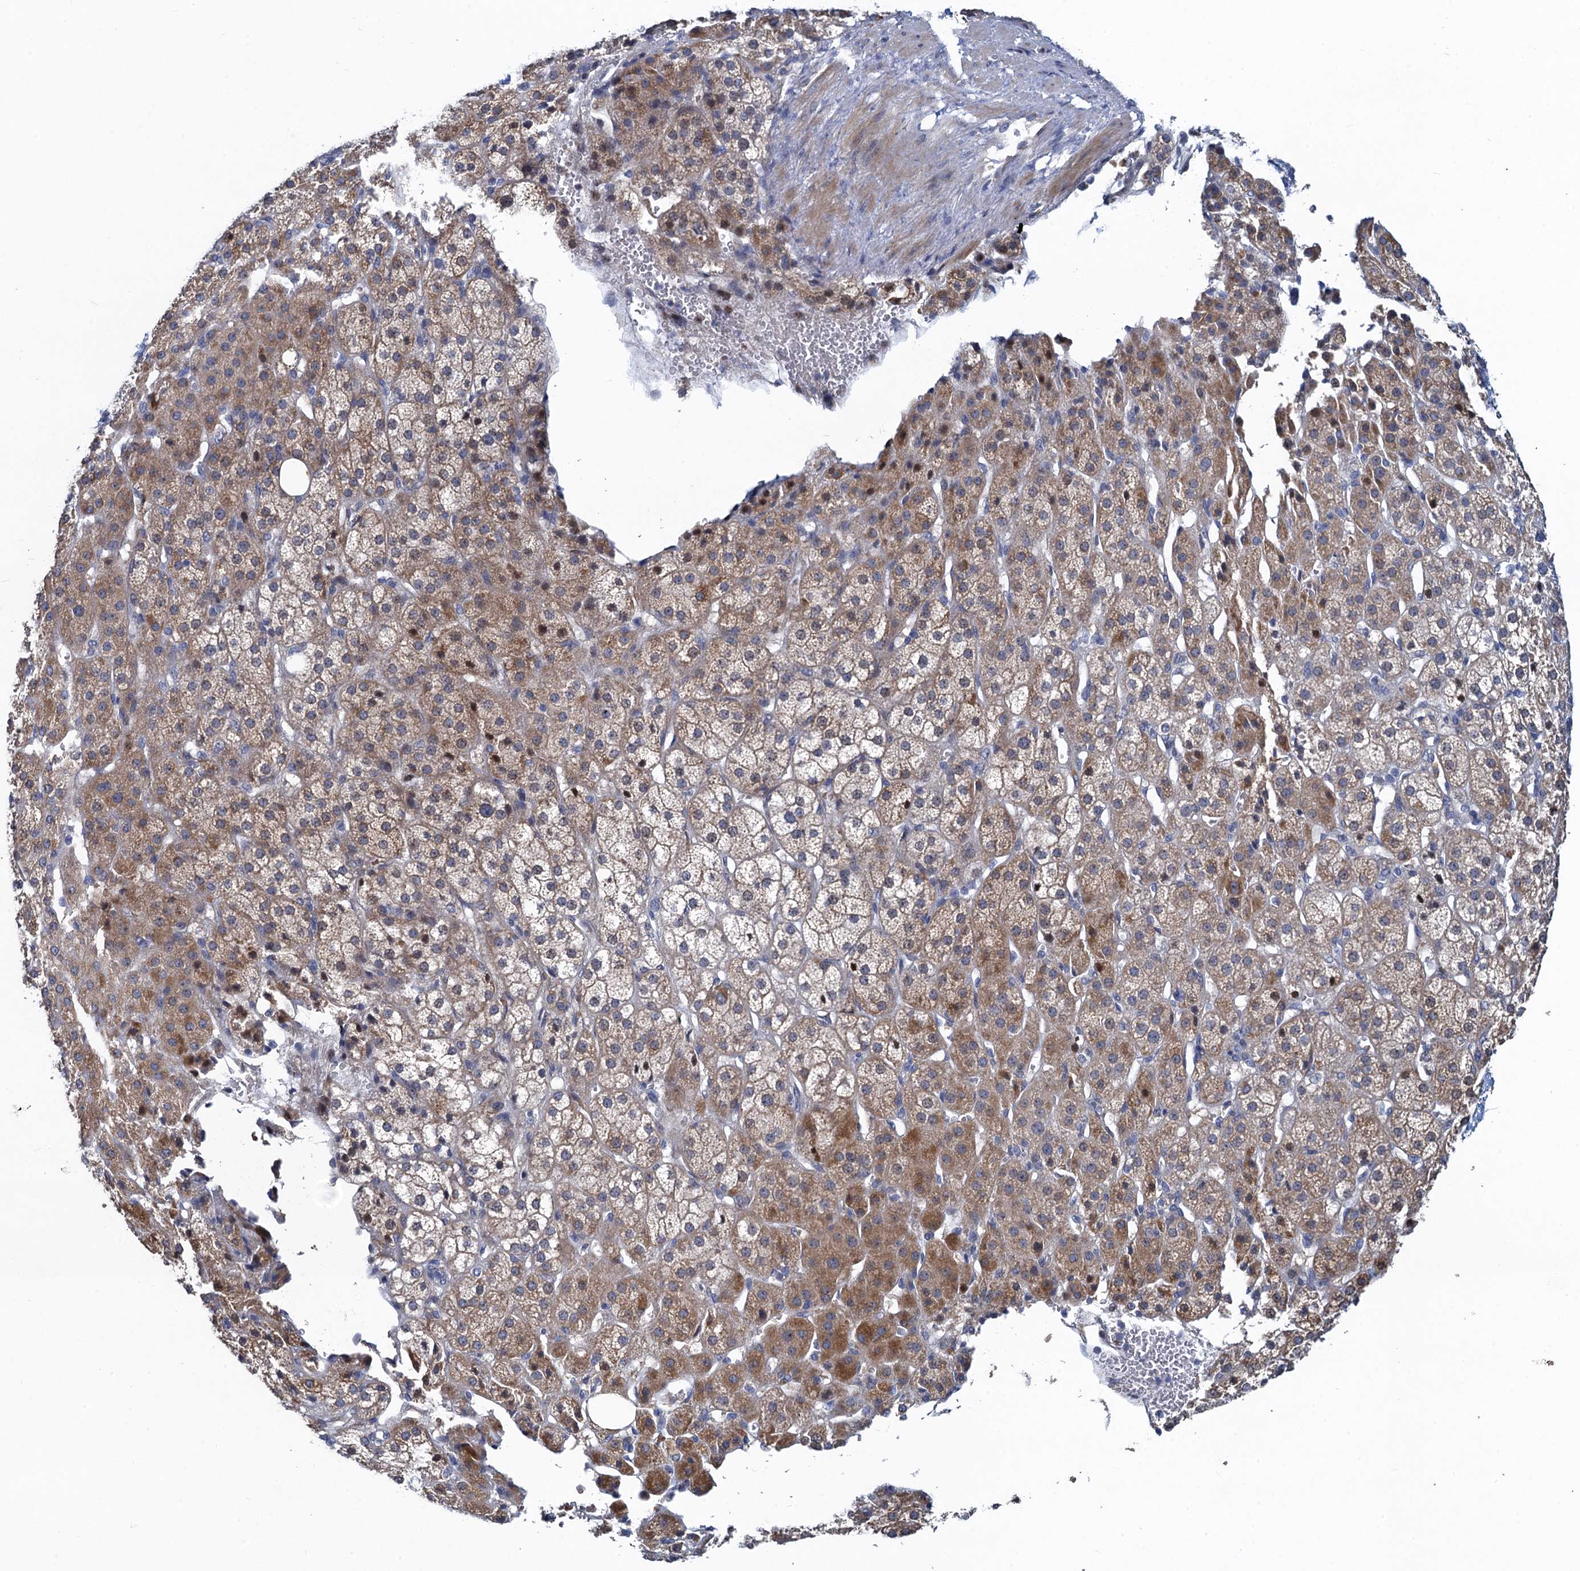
{"staining": {"intensity": "moderate", "quantity": "25%-75%", "location": "cytoplasmic/membranous"}, "tissue": "adrenal gland", "cell_type": "Glandular cells", "image_type": "normal", "snomed": [{"axis": "morphology", "description": "Normal tissue, NOS"}, {"axis": "topography", "description": "Adrenal gland"}], "caption": "Immunohistochemistry of normal human adrenal gland exhibits medium levels of moderate cytoplasmic/membranous positivity in about 25%-75% of glandular cells.", "gene": "ATOSA", "patient": {"sex": "female", "age": 57}}